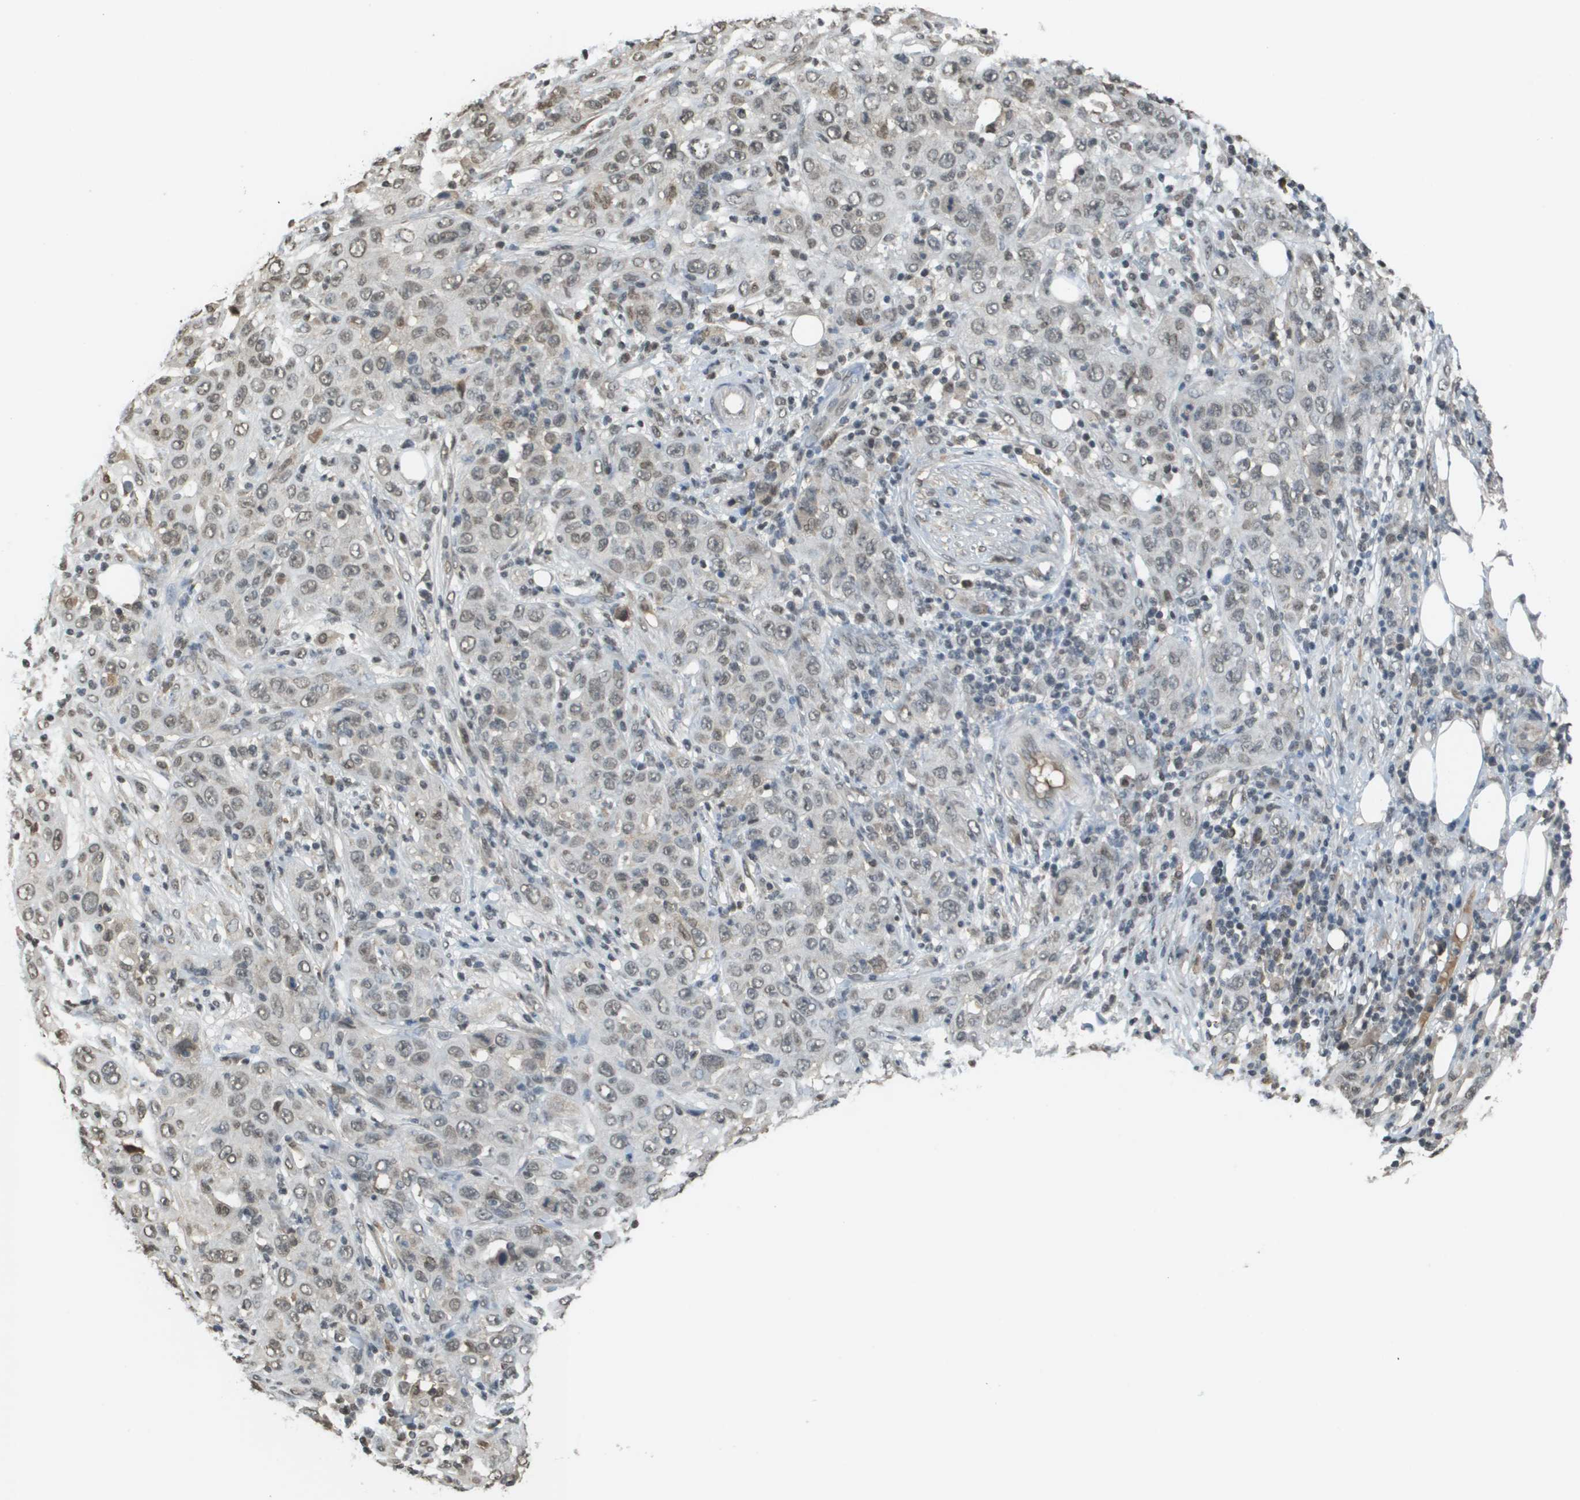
{"staining": {"intensity": "weak", "quantity": "<25%", "location": "nuclear"}, "tissue": "skin cancer", "cell_type": "Tumor cells", "image_type": "cancer", "snomed": [{"axis": "morphology", "description": "Squamous cell carcinoma, NOS"}, {"axis": "topography", "description": "Skin"}], "caption": "IHC histopathology image of neoplastic tissue: skin squamous cell carcinoma stained with DAB shows no significant protein positivity in tumor cells.", "gene": "NDRG2", "patient": {"sex": "female", "age": 88}}